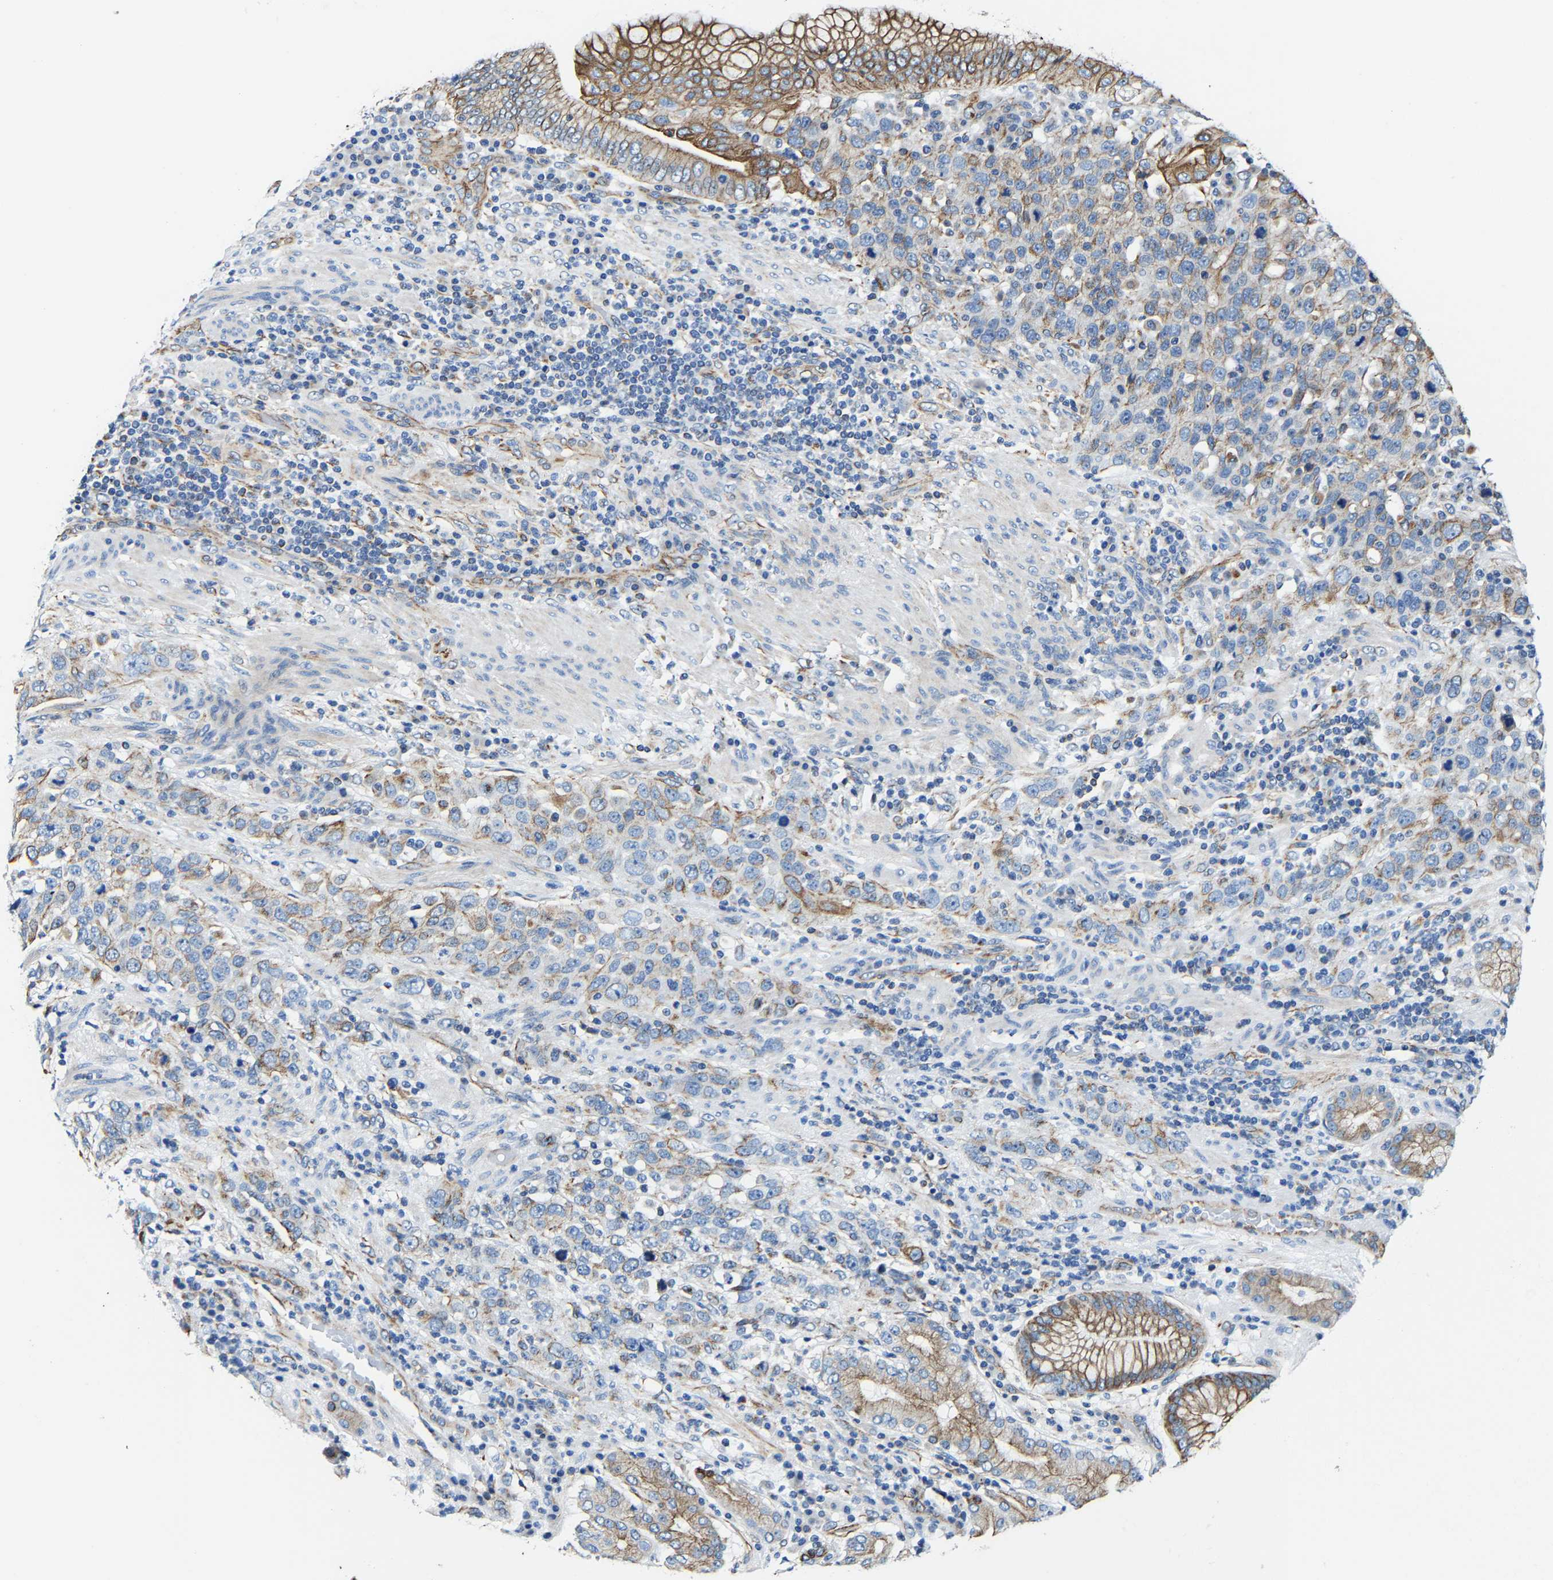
{"staining": {"intensity": "moderate", "quantity": "25%-75%", "location": "cytoplasmic/membranous"}, "tissue": "stomach cancer", "cell_type": "Tumor cells", "image_type": "cancer", "snomed": [{"axis": "morphology", "description": "Normal tissue, NOS"}, {"axis": "morphology", "description": "Adenocarcinoma, NOS"}, {"axis": "topography", "description": "Stomach"}], "caption": "There is medium levels of moderate cytoplasmic/membranous expression in tumor cells of stomach adenocarcinoma, as demonstrated by immunohistochemical staining (brown color).", "gene": "MMEL1", "patient": {"sex": "male", "age": 48}}